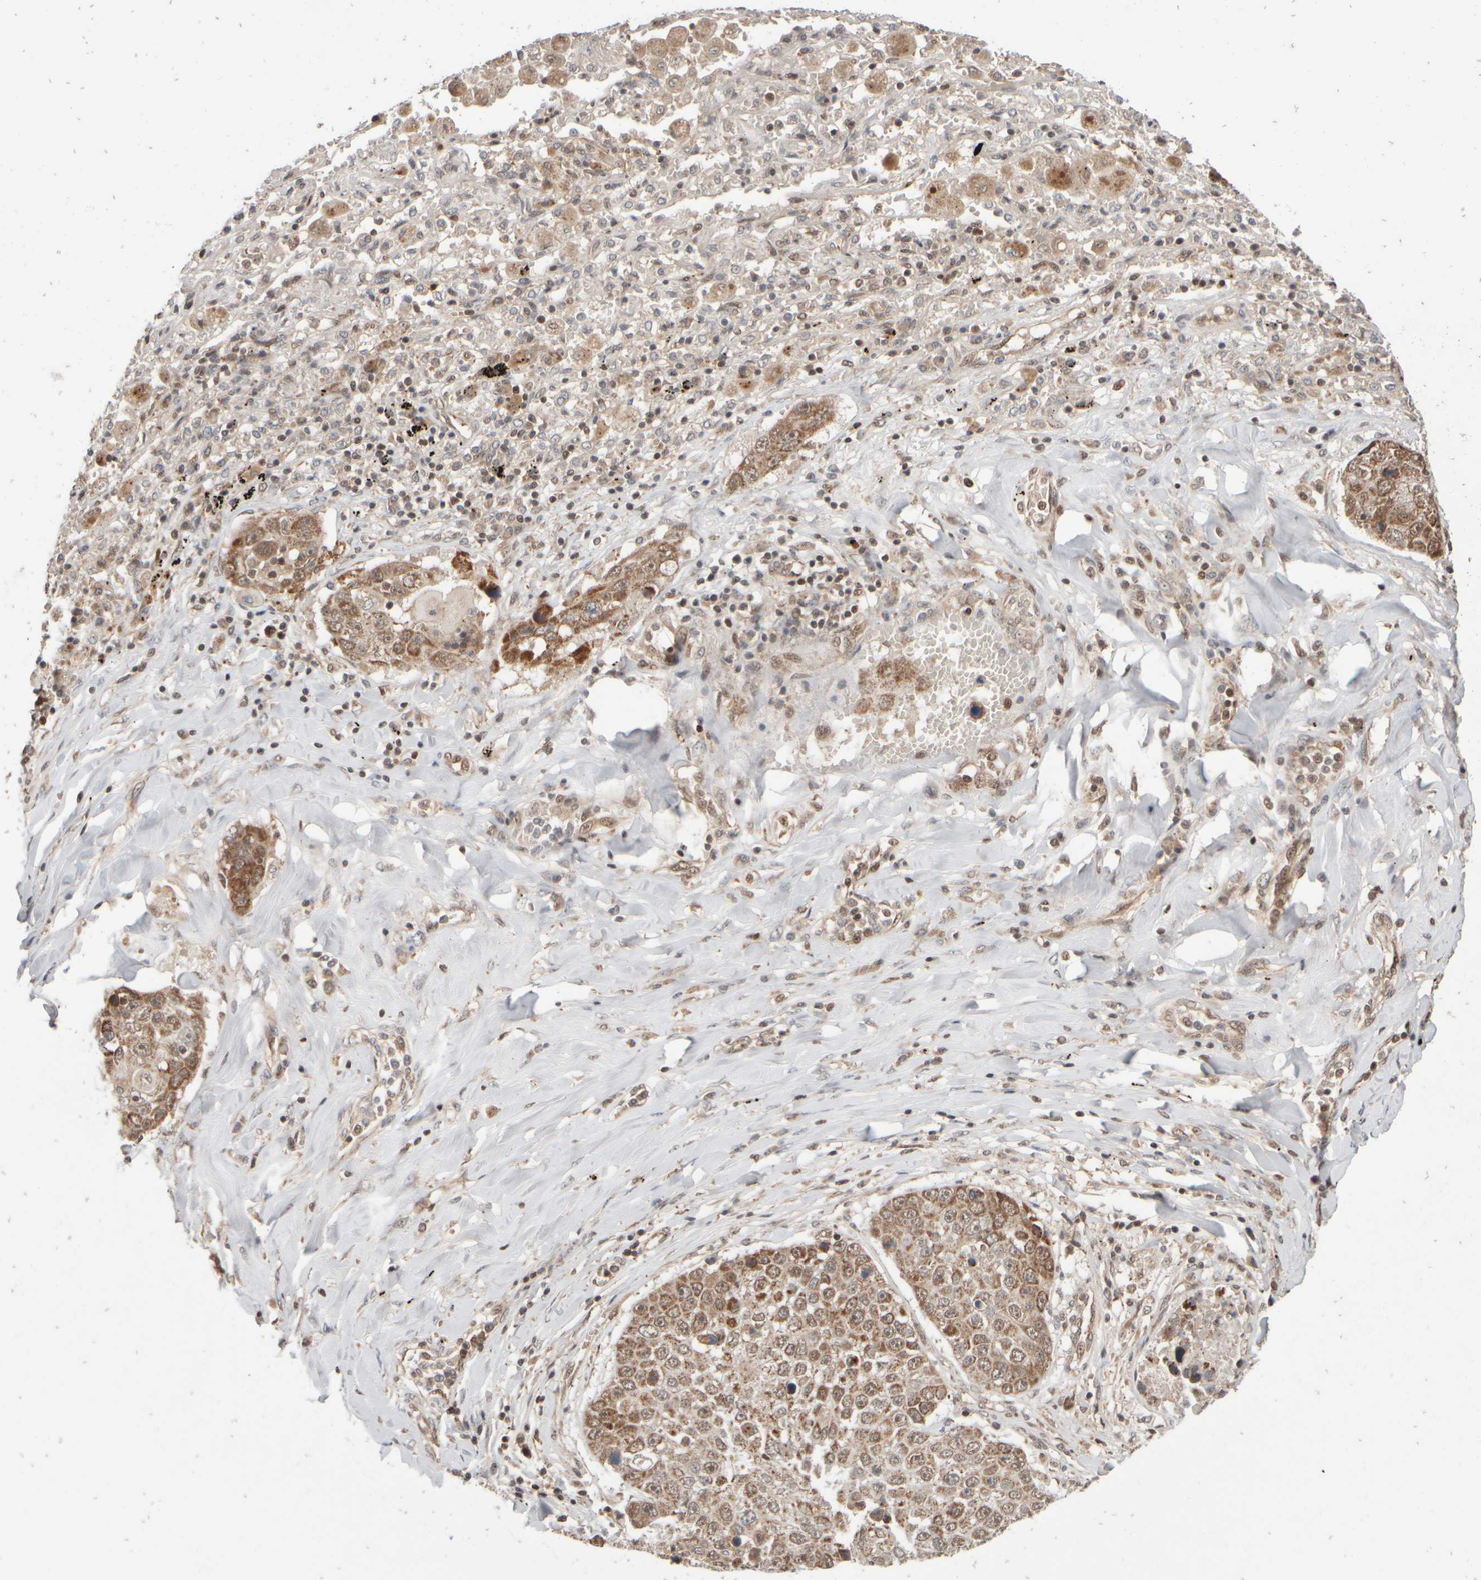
{"staining": {"intensity": "moderate", "quantity": ">75%", "location": "cytoplasmic/membranous,nuclear"}, "tissue": "lung cancer", "cell_type": "Tumor cells", "image_type": "cancer", "snomed": [{"axis": "morphology", "description": "Squamous cell carcinoma, NOS"}, {"axis": "topography", "description": "Lung"}], "caption": "Immunohistochemical staining of lung cancer reveals moderate cytoplasmic/membranous and nuclear protein expression in approximately >75% of tumor cells. Immunohistochemistry (ihc) stains the protein of interest in brown and the nuclei are stained blue.", "gene": "ABHD11", "patient": {"sex": "male", "age": 61}}